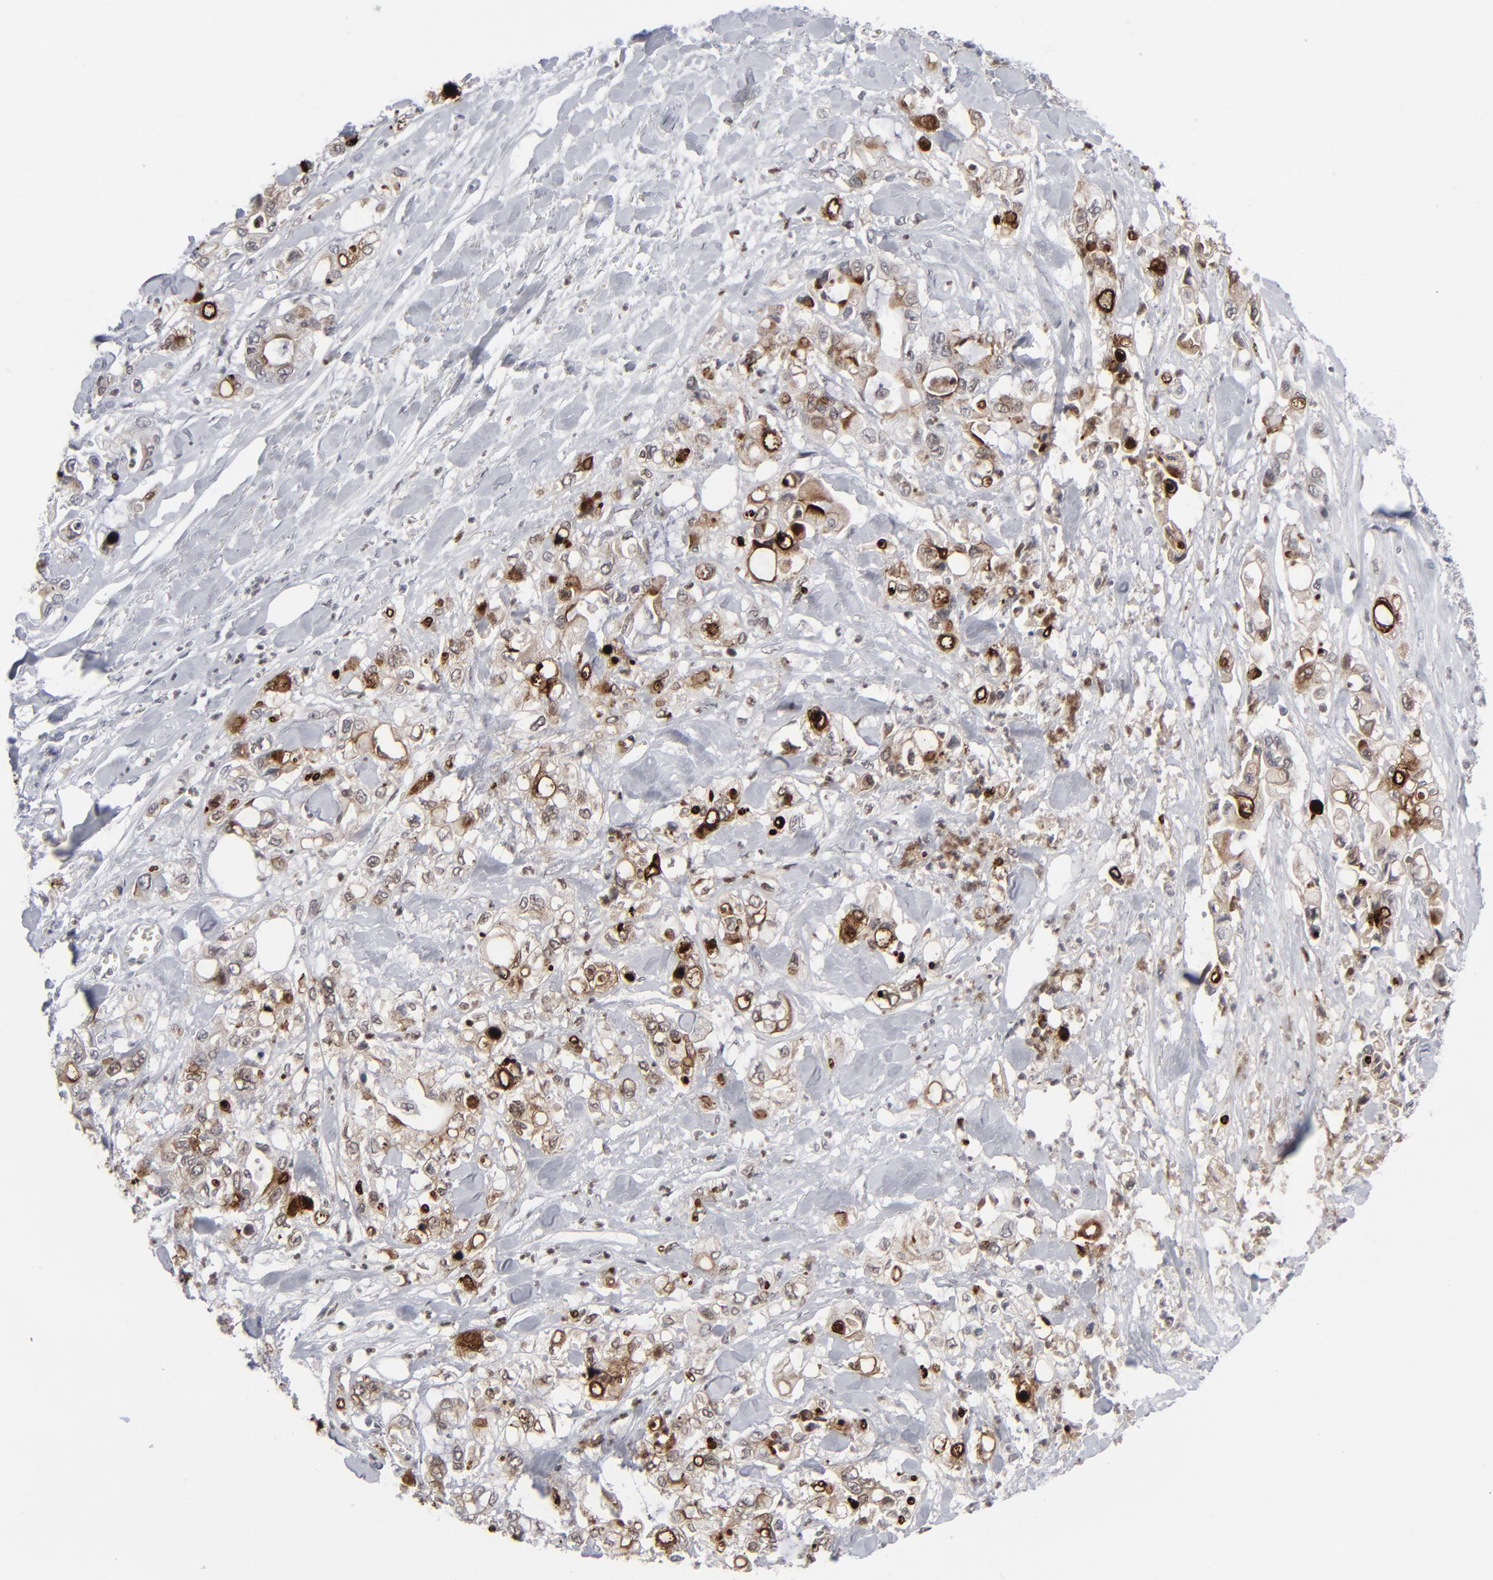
{"staining": {"intensity": "moderate", "quantity": ">75%", "location": "cytoplasmic/membranous"}, "tissue": "pancreatic cancer", "cell_type": "Tumor cells", "image_type": "cancer", "snomed": [{"axis": "morphology", "description": "Adenocarcinoma, NOS"}, {"axis": "topography", "description": "Pancreas"}], "caption": "Pancreatic adenocarcinoma stained with DAB (3,3'-diaminobenzidine) IHC displays medium levels of moderate cytoplasmic/membranous staining in approximately >75% of tumor cells.", "gene": "MSLN", "patient": {"sex": "male", "age": 70}}